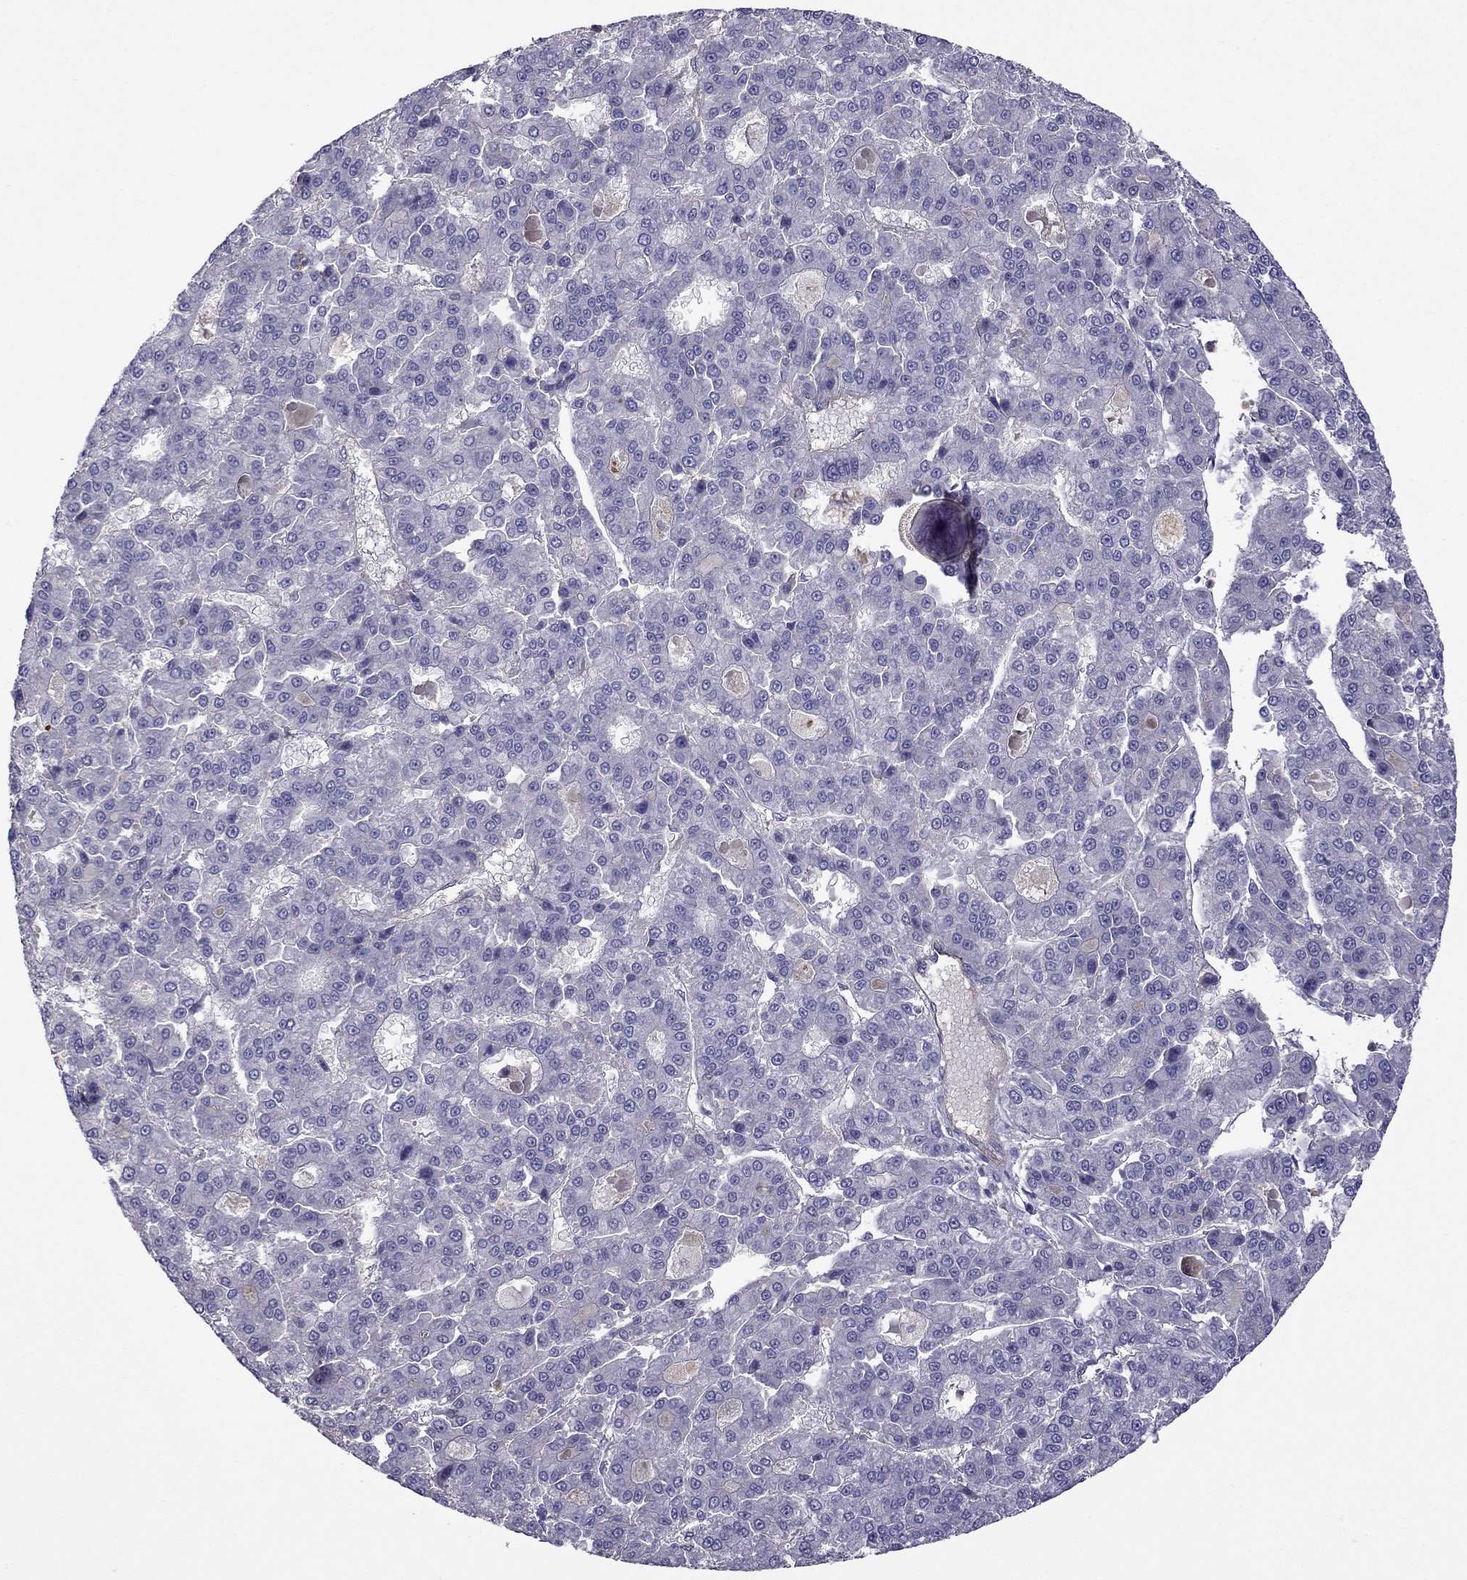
{"staining": {"intensity": "negative", "quantity": "none", "location": "none"}, "tissue": "liver cancer", "cell_type": "Tumor cells", "image_type": "cancer", "snomed": [{"axis": "morphology", "description": "Carcinoma, Hepatocellular, NOS"}, {"axis": "topography", "description": "Liver"}], "caption": "Immunohistochemistry (IHC) photomicrograph of human liver cancer (hepatocellular carcinoma) stained for a protein (brown), which exhibits no staining in tumor cells.", "gene": "STOML3", "patient": {"sex": "male", "age": 70}}